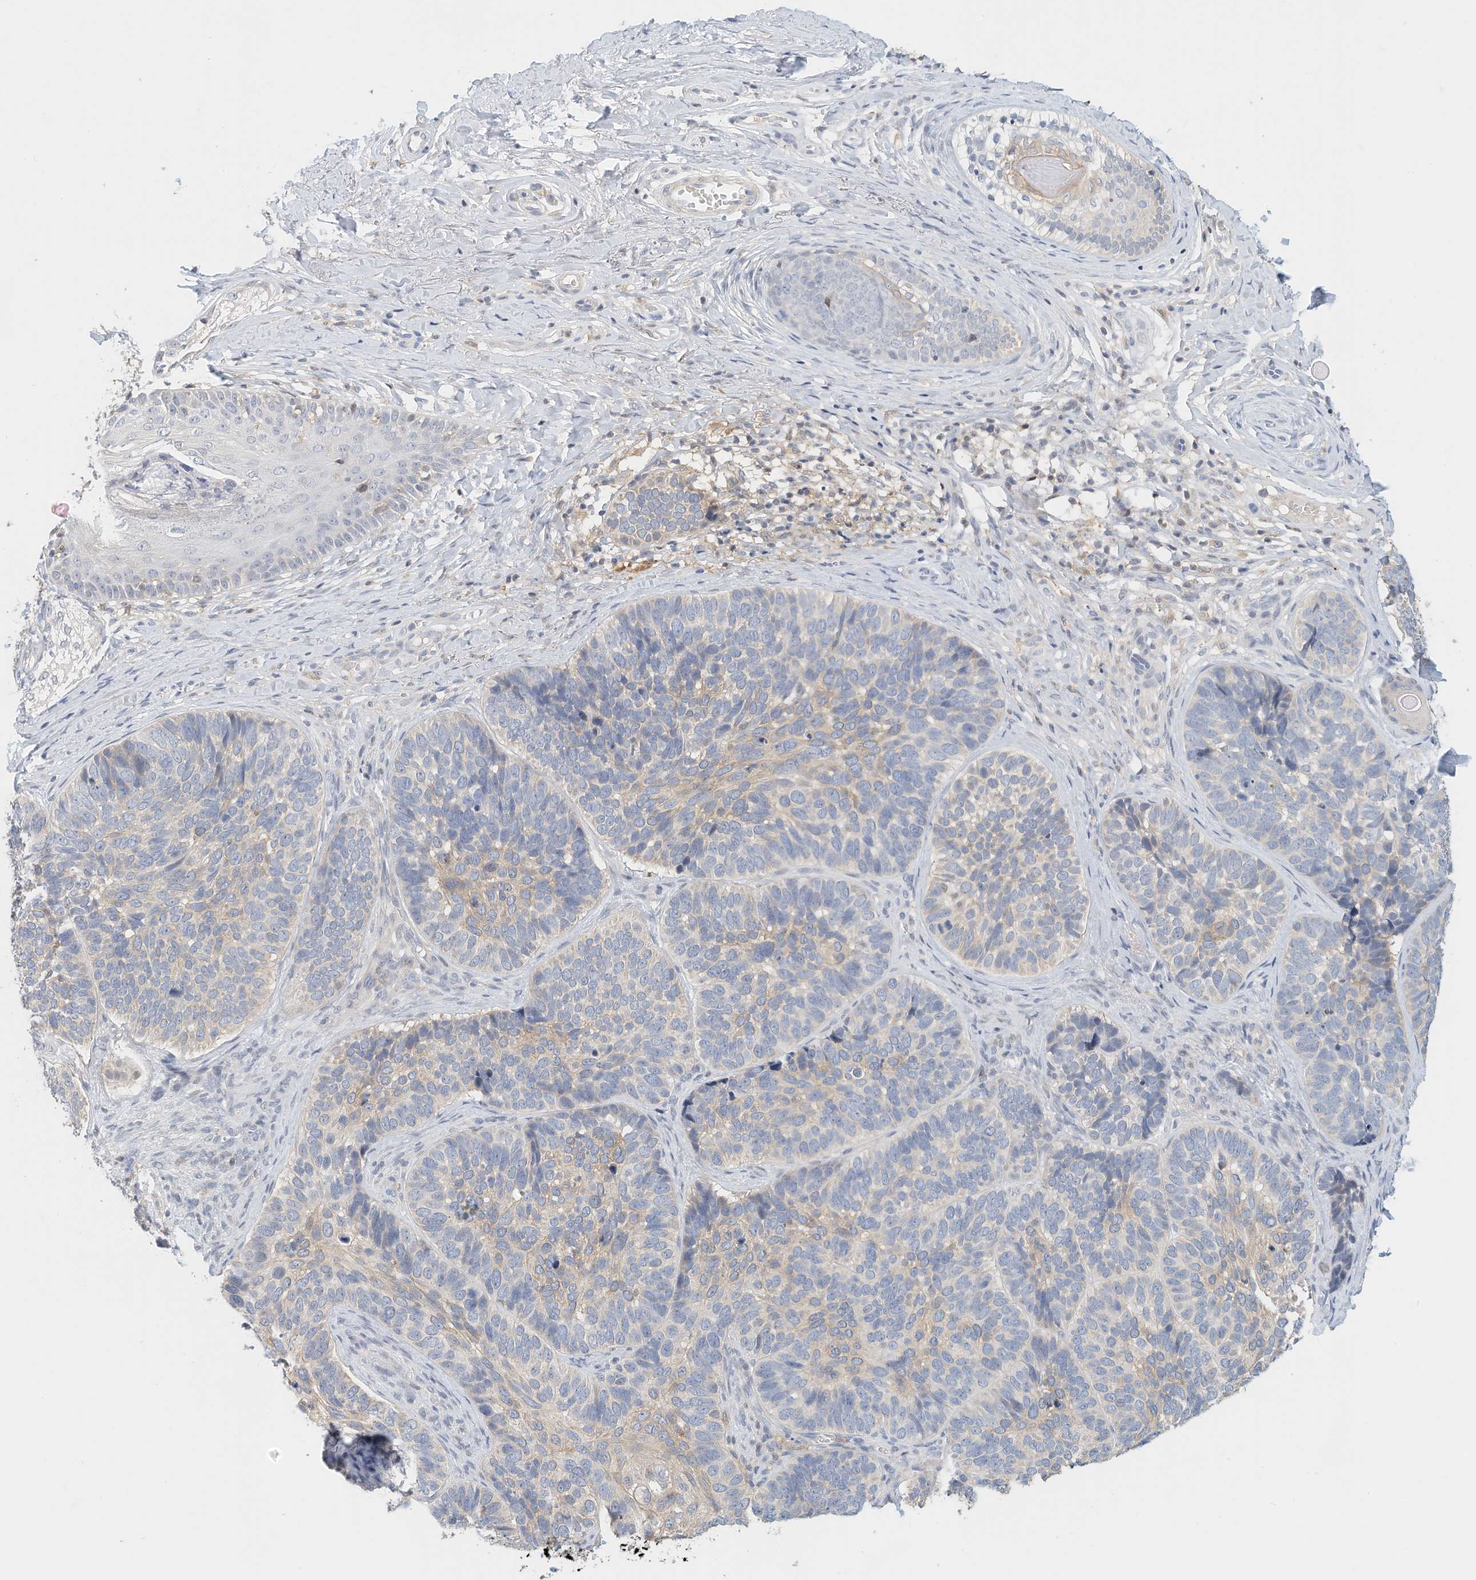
{"staining": {"intensity": "weak", "quantity": "<25%", "location": "cytoplasmic/membranous"}, "tissue": "skin cancer", "cell_type": "Tumor cells", "image_type": "cancer", "snomed": [{"axis": "morphology", "description": "Basal cell carcinoma"}, {"axis": "topography", "description": "Skin"}], "caption": "Immunohistochemistry (IHC) of skin cancer (basal cell carcinoma) reveals no staining in tumor cells. (Brightfield microscopy of DAB immunohistochemistry (IHC) at high magnification).", "gene": "MICAL1", "patient": {"sex": "male", "age": 62}}